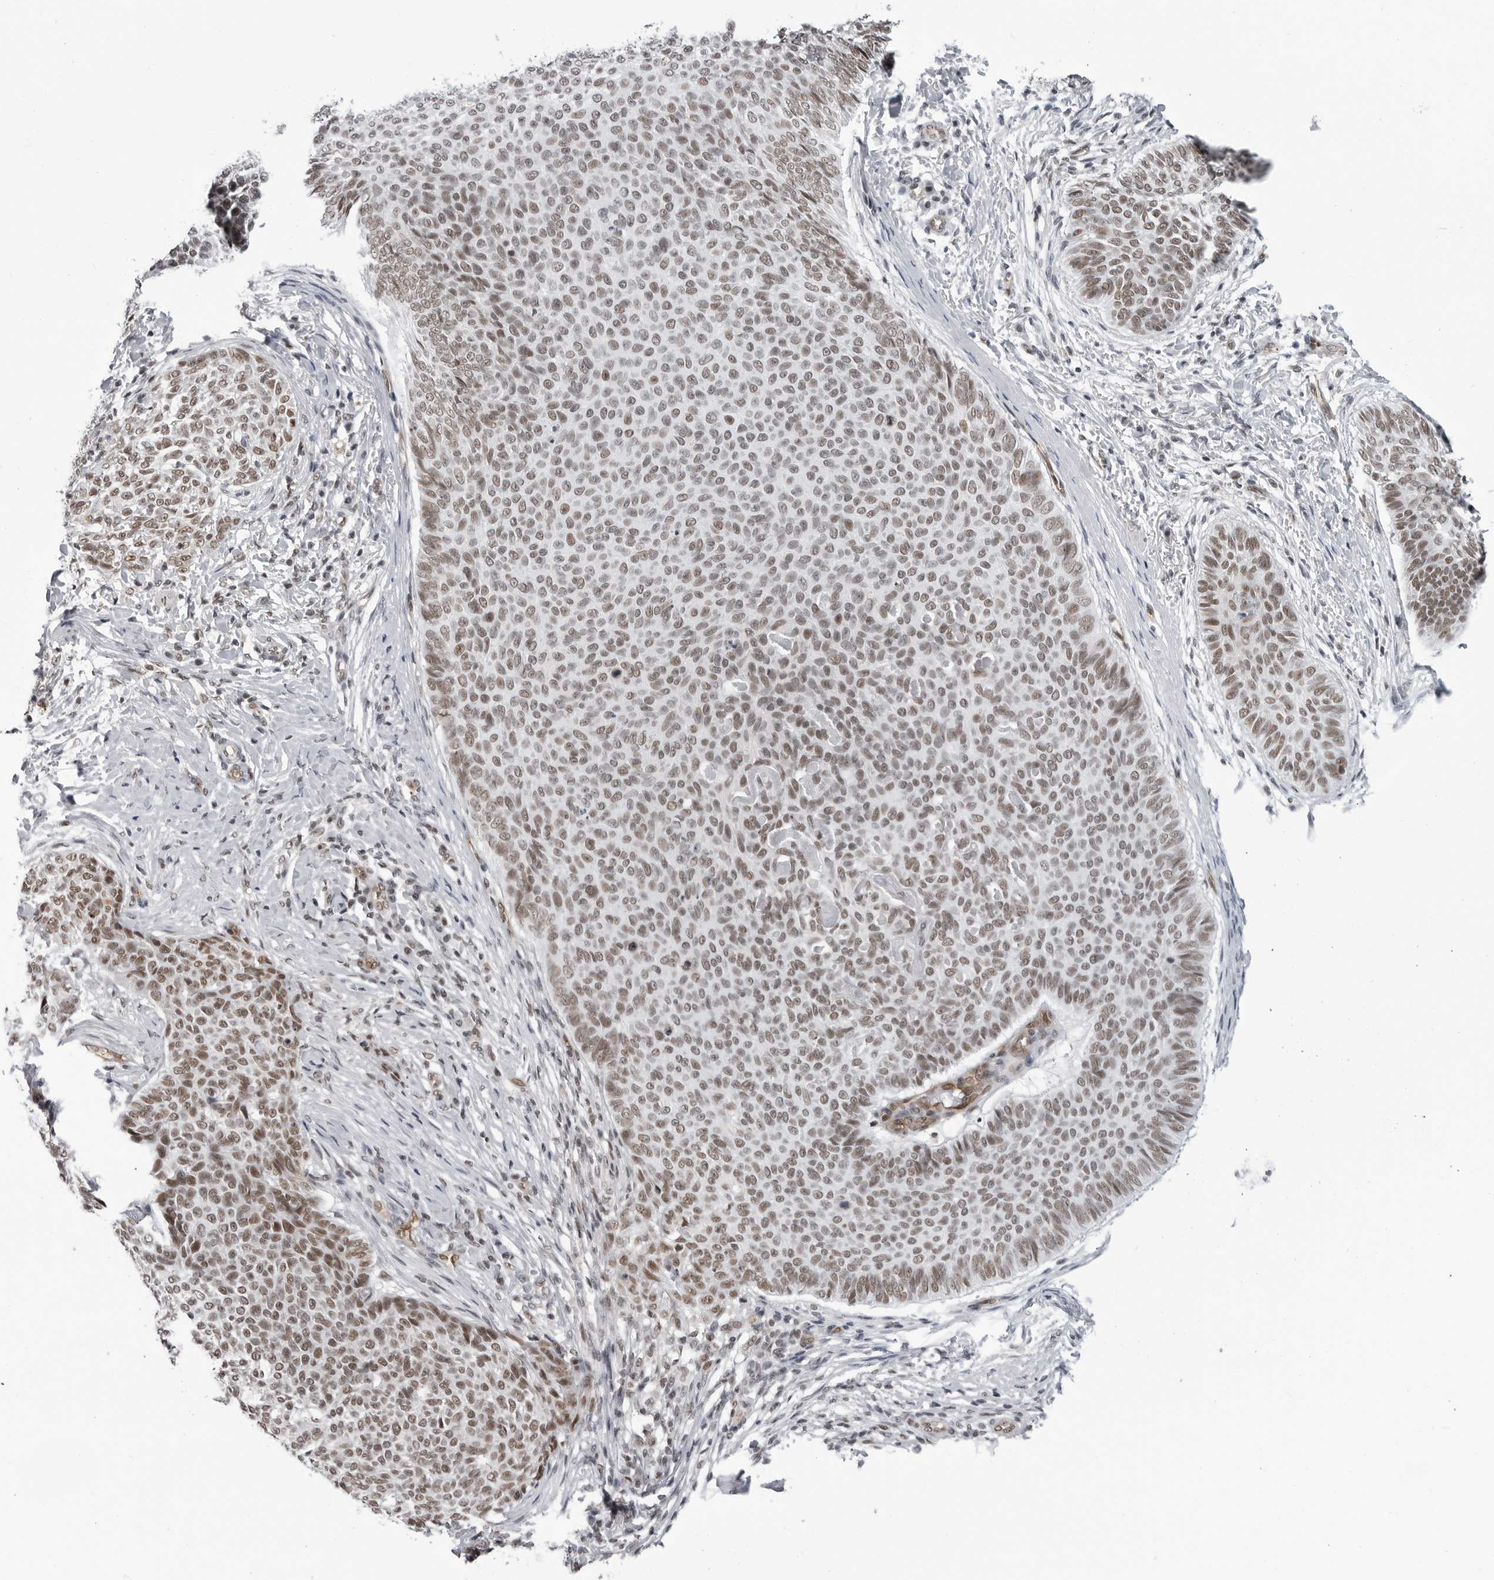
{"staining": {"intensity": "moderate", "quantity": ">75%", "location": "nuclear"}, "tissue": "skin cancer", "cell_type": "Tumor cells", "image_type": "cancer", "snomed": [{"axis": "morphology", "description": "Normal tissue, NOS"}, {"axis": "morphology", "description": "Basal cell carcinoma"}, {"axis": "topography", "description": "Skin"}], "caption": "IHC (DAB (3,3'-diaminobenzidine)) staining of human skin basal cell carcinoma displays moderate nuclear protein expression in approximately >75% of tumor cells. The protein is shown in brown color, while the nuclei are stained blue.", "gene": "RNF26", "patient": {"sex": "male", "age": 50}}